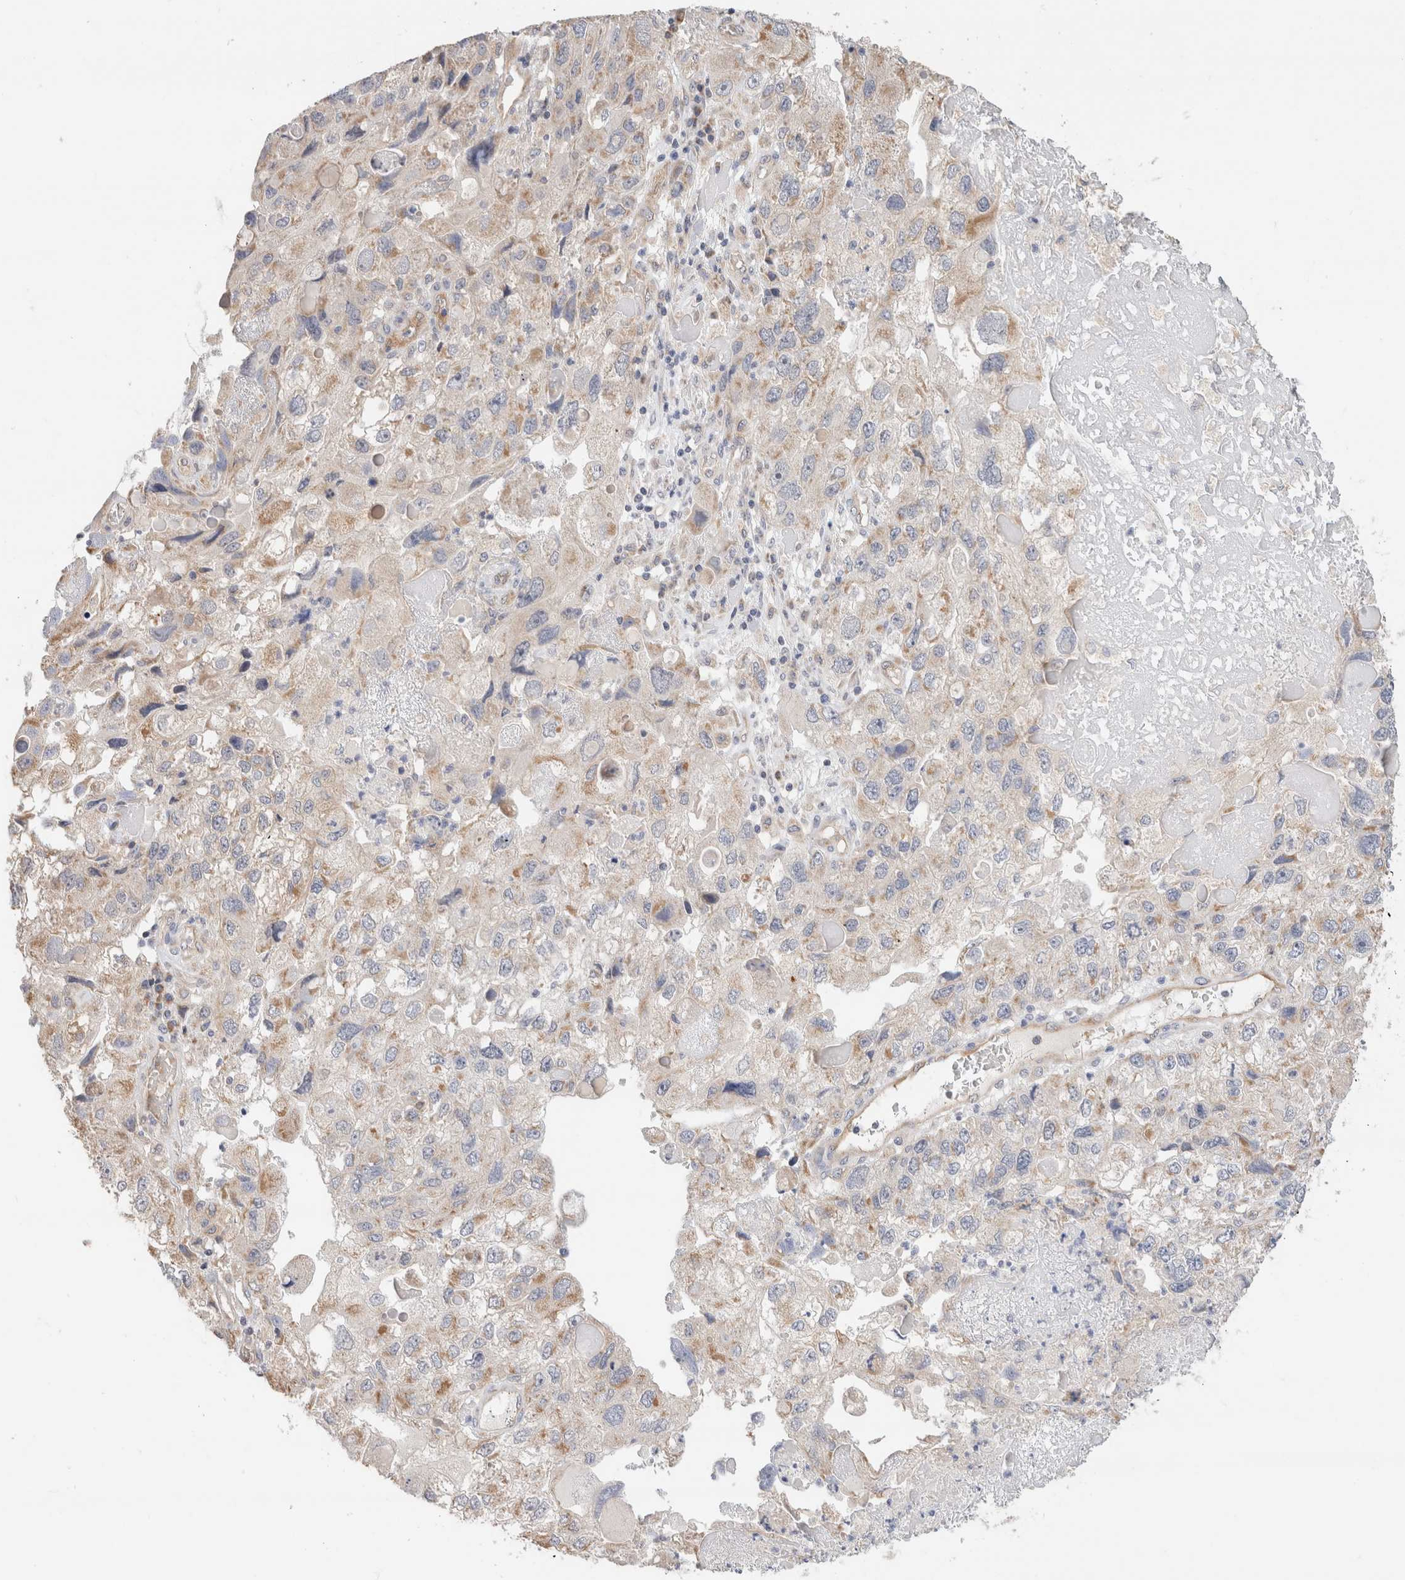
{"staining": {"intensity": "weak", "quantity": "<25%", "location": "cytoplasmic/membranous"}, "tissue": "endometrial cancer", "cell_type": "Tumor cells", "image_type": "cancer", "snomed": [{"axis": "morphology", "description": "Adenocarcinoma, NOS"}, {"axis": "topography", "description": "Endometrium"}], "caption": "This is an immunohistochemistry photomicrograph of human endometrial adenocarcinoma. There is no positivity in tumor cells.", "gene": "CA13", "patient": {"sex": "female", "age": 49}}